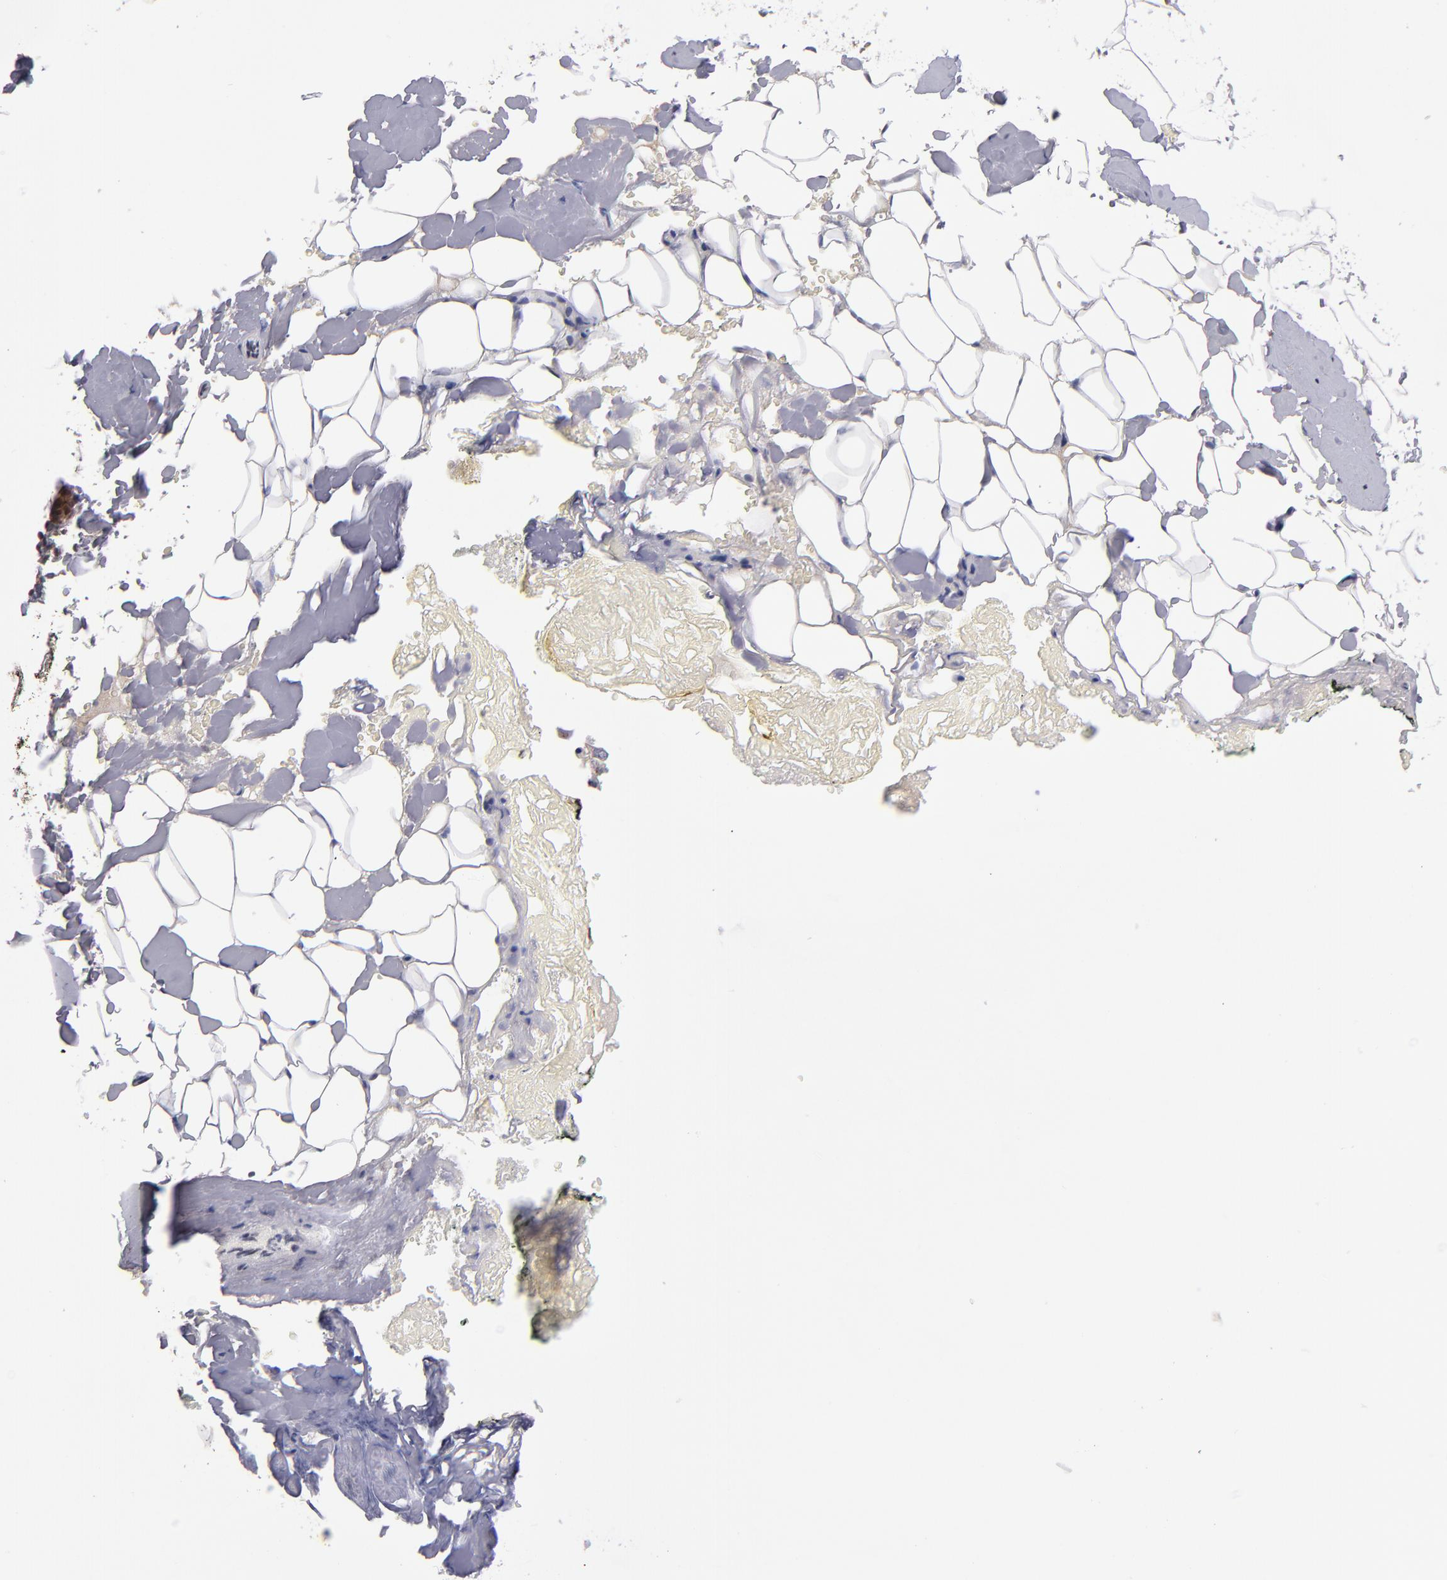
{"staining": {"intensity": "negative", "quantity": "none", "location": "none"}, "tissue": "breast", "cell_type": "Adipocytes", "image_type": "normal", "snomed": [{"axis": "morphology", "description": "Normal tissue, NOS"}, {"axis": "topography", "description": "Breast"}, {"axis": "topography", "description": "Soft tissue"}], "caption": "DAB (3,3'-diaminobenzidine) immunohistochemical staining of normal breast reveals no significant expression in adipocytes.", "gene": "EP300", "patient": {"sex": "female", "age": 75}}